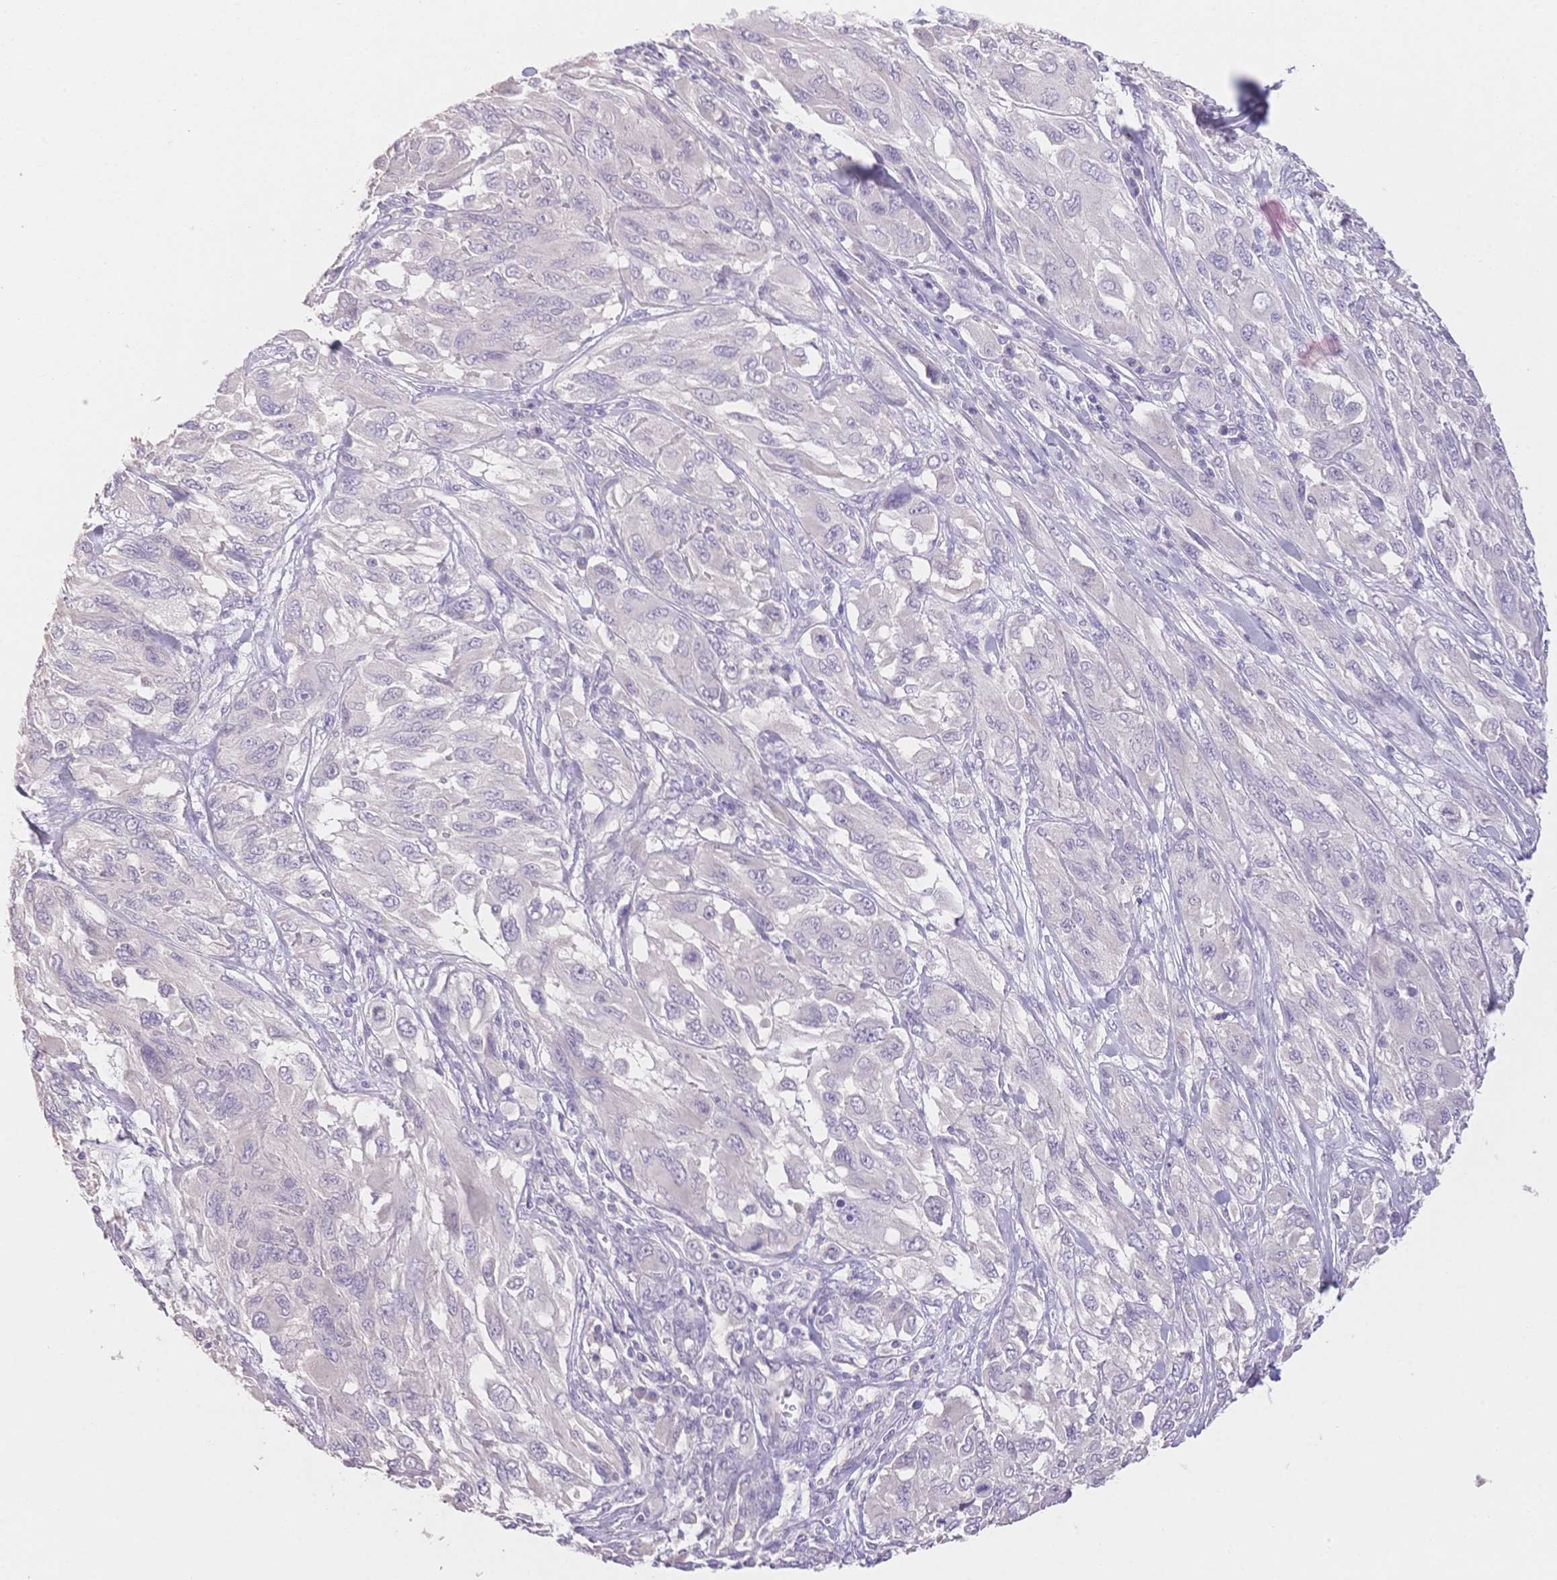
{"staining": {"intensity": "negative", "quantity": "none", "location": "none"}, "tissue": "melanoma", "cell_type": "Tumor cells", "image_type": "cancer", "snomed": [{"axis": "morphology", "description": "Malignant melanoma, NOS"}, {"axis": "topography", "description": "Skin"}], "caption": "Malignant melanoma was stained to show a protein in brown. There is no significant staining in tumor cells. (DAB immunohistochemistry with hematoxylin counter stain).", "gene": "SUV39H2", "patient": {"sex": "female", "age": 91}}